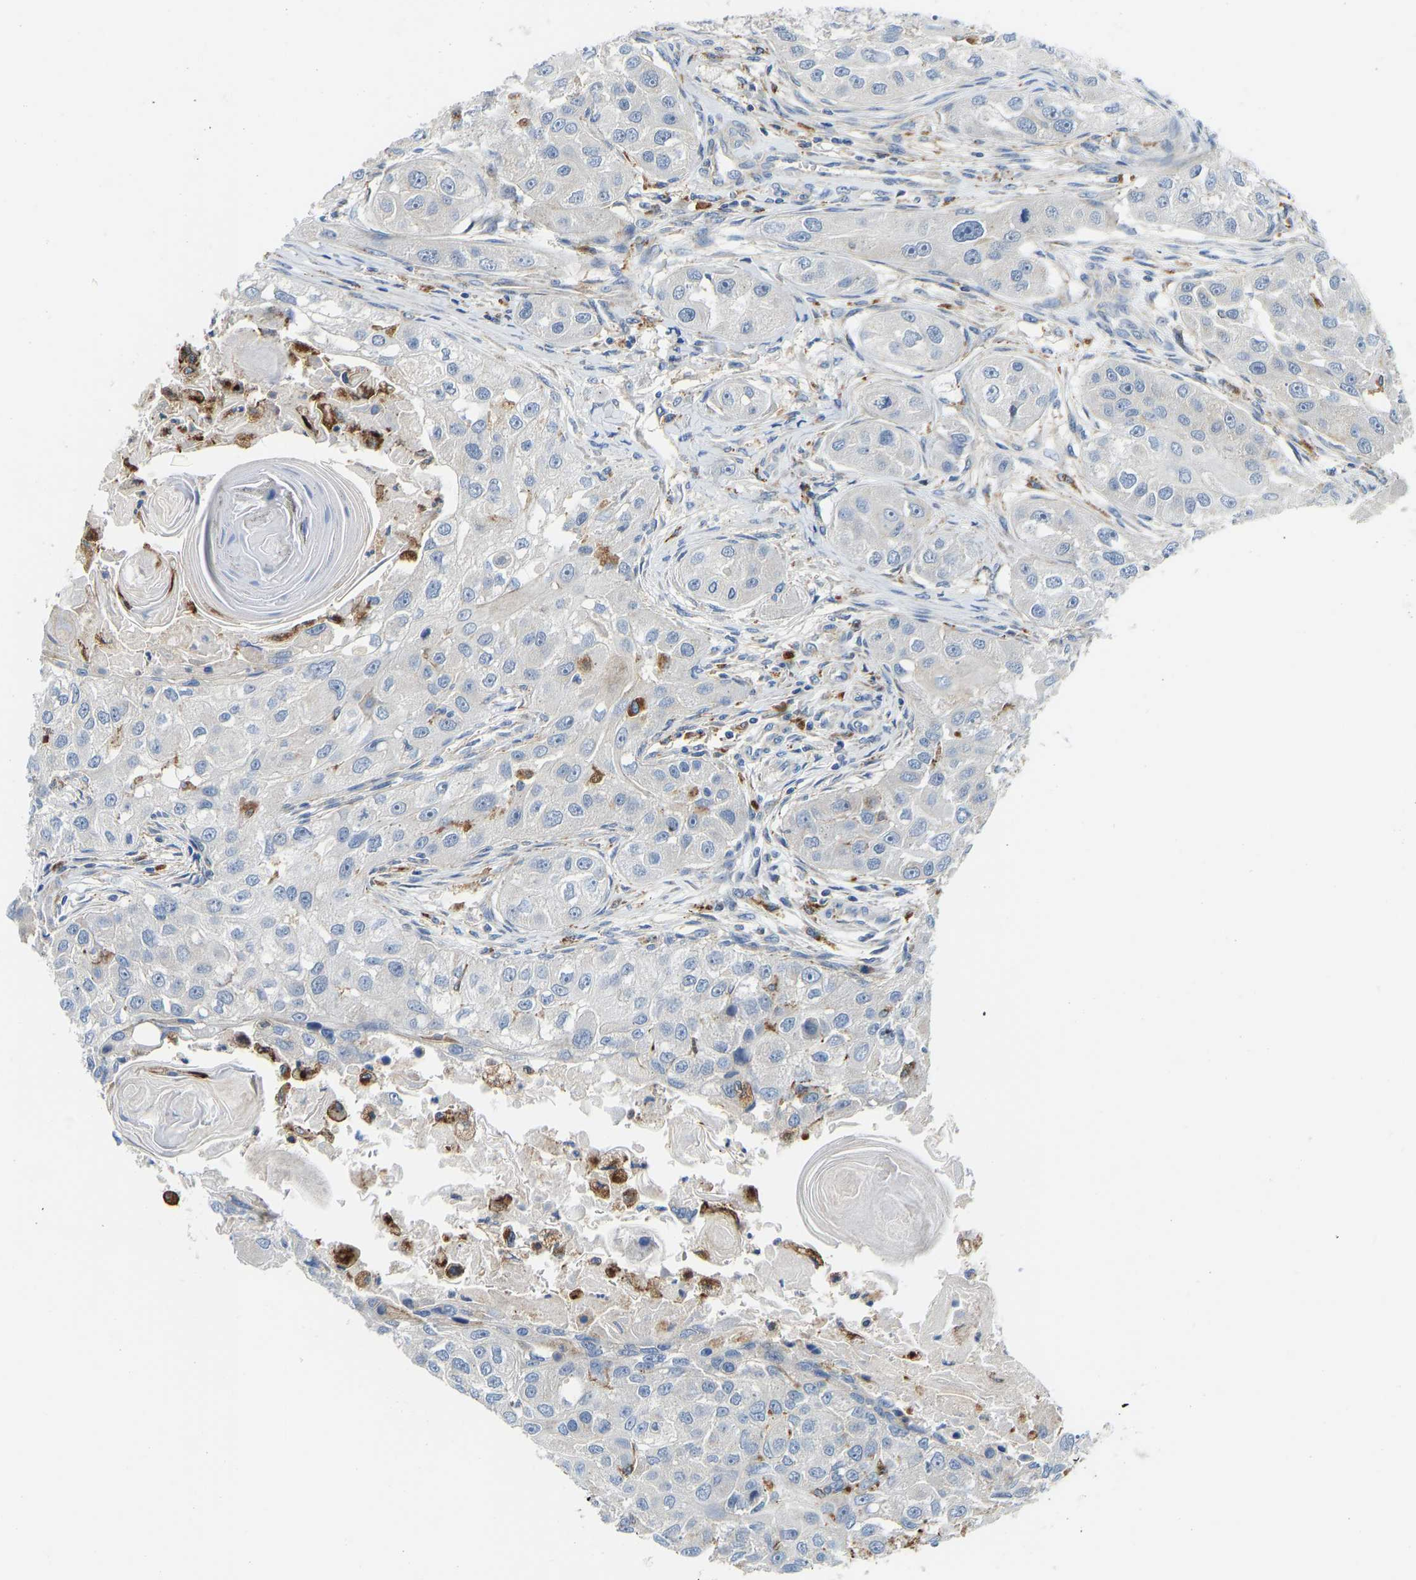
{"staining": {"intensity": "negative", "quantity": "none", "location": "none"}, "tissue": "head and neck cancer", "cell_type": "Tumor cells", "image_type": "cancer", "snomed": [{"axis": "morphology", "description": "Normal tissue, NOS"}, {"axis": "morphology", "description": "Squamous cell carcinoma, NOS"}, {"axis": "topography", "description": "Skeletal muscle"}, {"axis": "topography", "description": "Head-Neck"}], "caption": "Immunohistochemistry (IHC) of human squamous cell carcinoma (head and neck) demonstrates no expression in tumor cells.", "gene": "ATP6V1E1", "patient": {"sex": "male", "age": 51}}